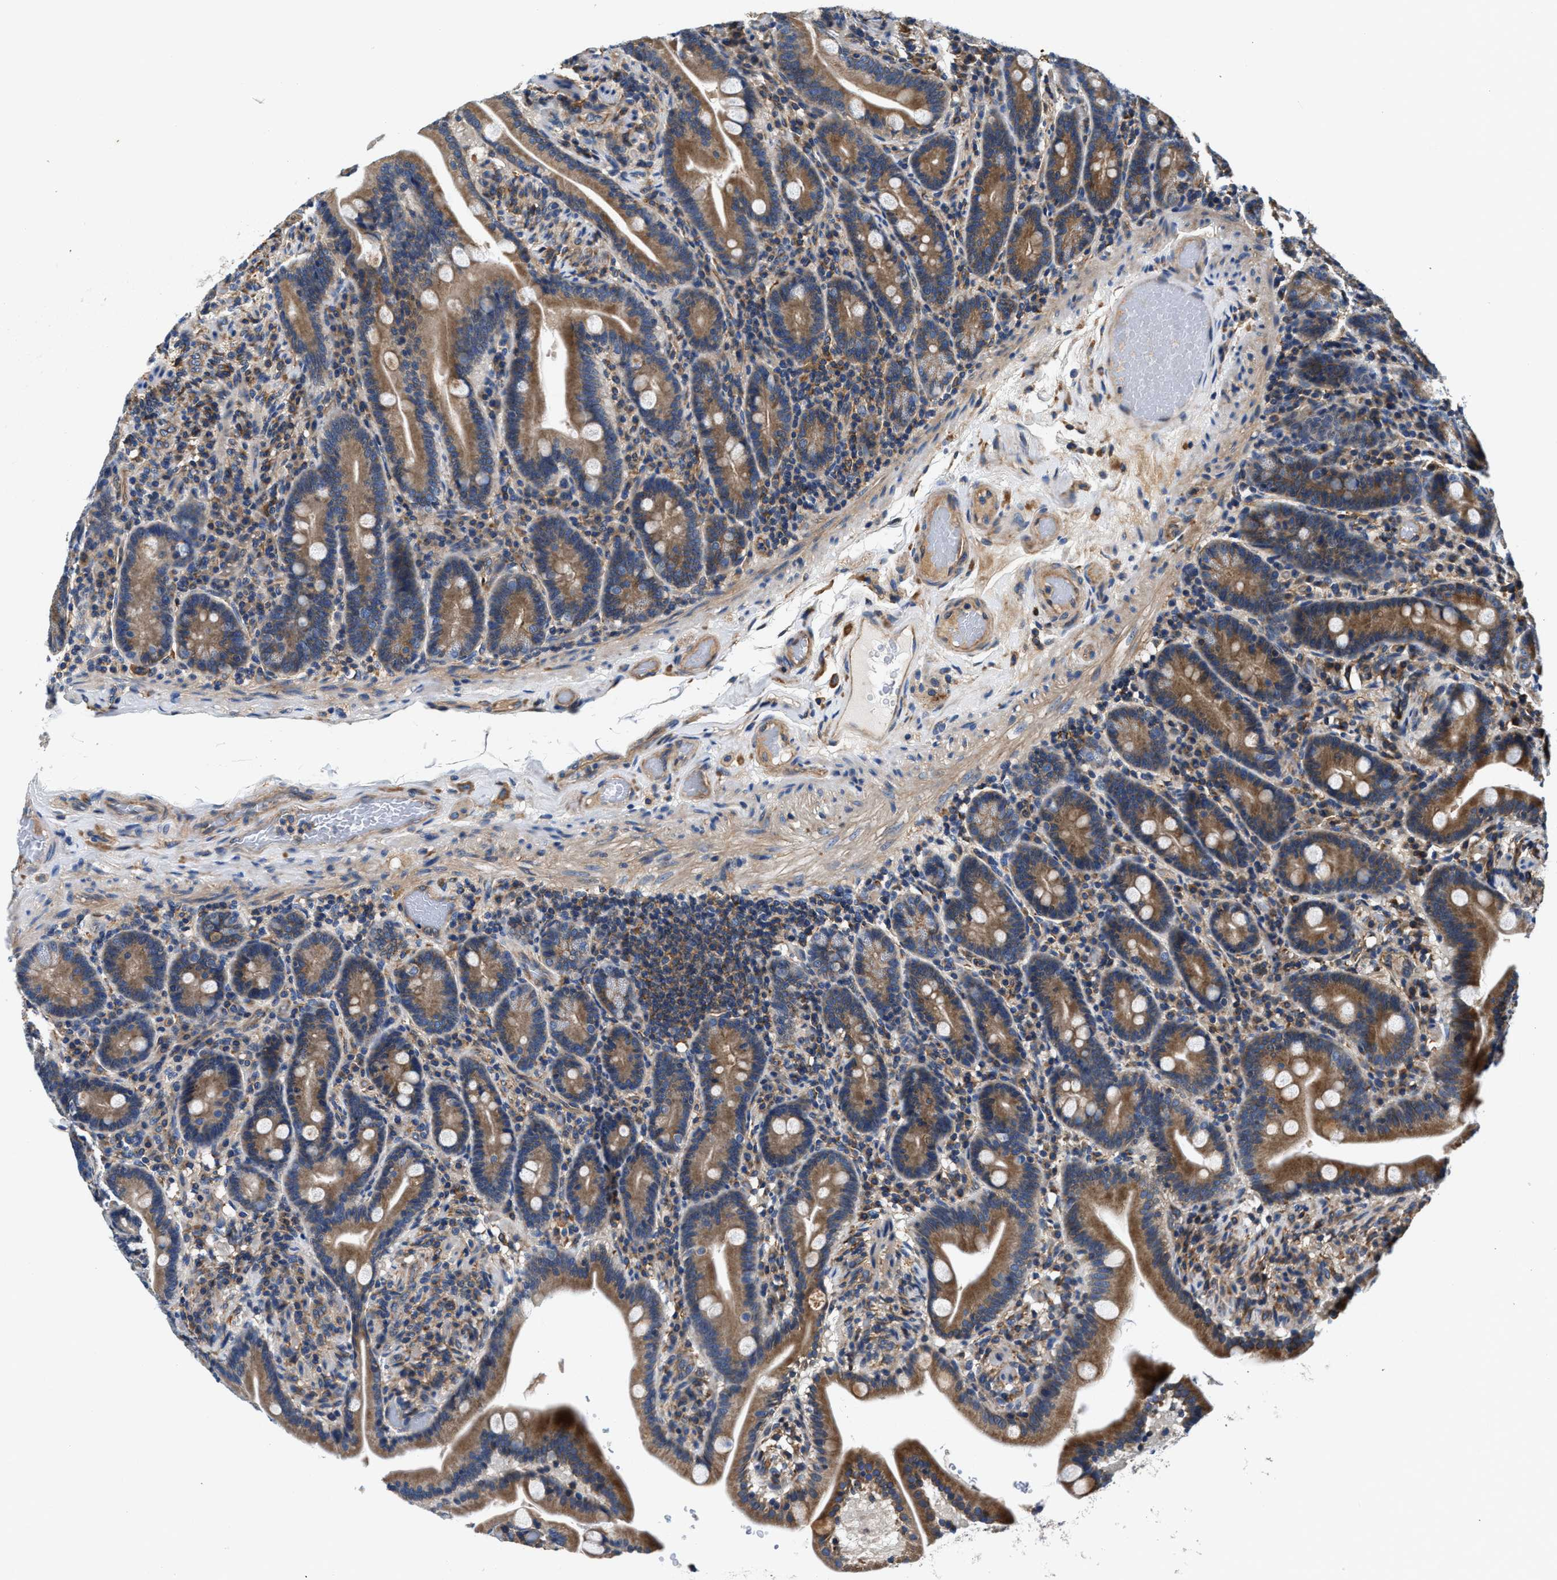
{"staining": {"intensity": "moderate", "quantity": ">75%", "location": "cytoplasmic/membranous"}, "tissue": "duodenum", "cell_type": "Glandular cells", "image_type": "normal", "snomed": [{"axis": "morphology", "description": "Normal tissue, NOS"}, {"axis": "topography", "description": "Duodenum"}], "caption": "IHC (DAB (3,3'-diaminobenzidine)) staining of unremarkable duodenum reveals moderate cytoplasmic/membranous protein staining in about >75% of glandular cells.", "gene": "PPP1R9B", "patient": {"sex": "male", "age": 54}}